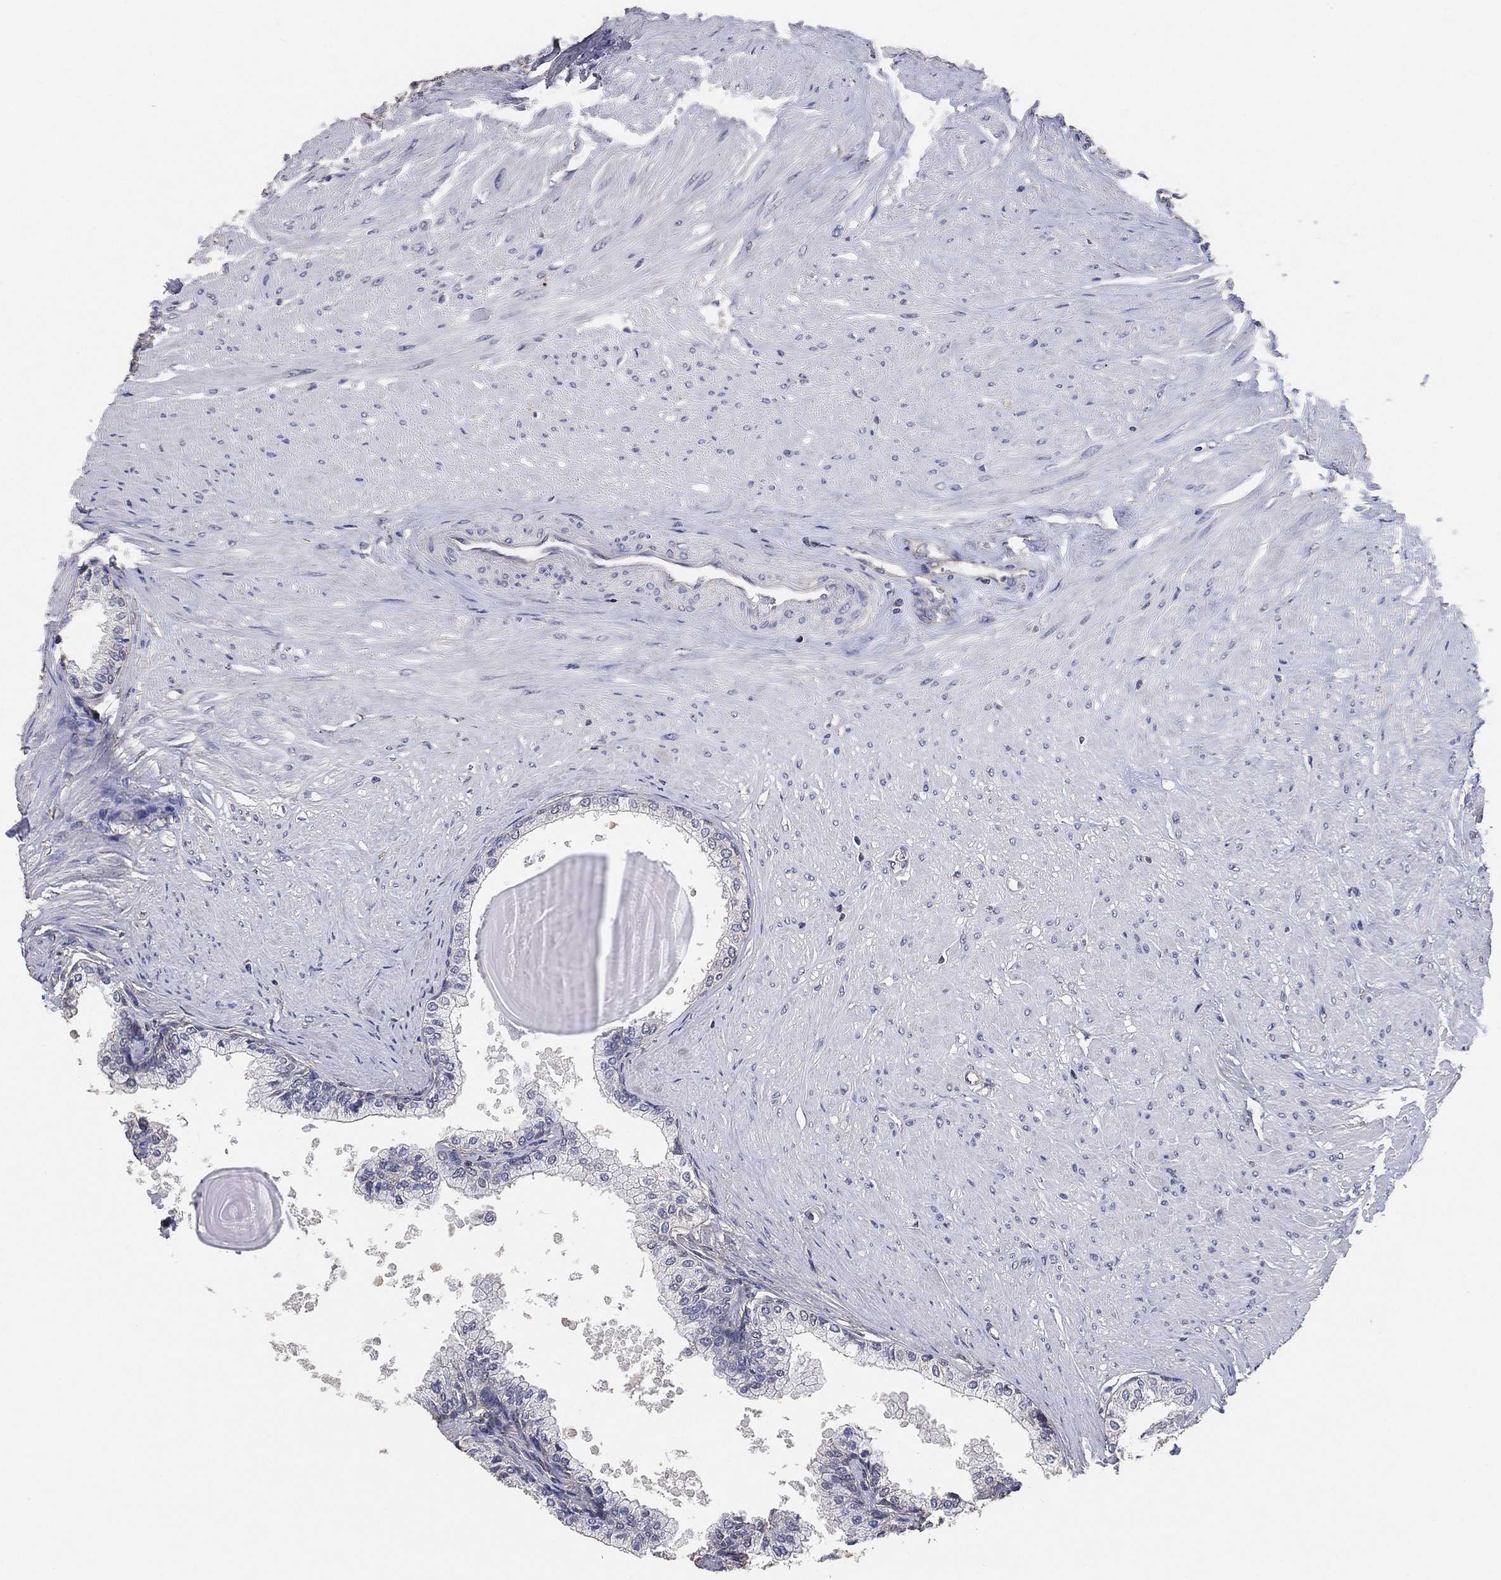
{"staining": {"intensity": "weak", "quantity": "<25%", "location": "cytoplasmic/membranous"}, "tissue": "prostate", "cell_type": "Glandular cells", "image_type": "normal", "snomed": [{"axis": "morphology", "description": "Normal tissue, NOS"}, {"axis": "topography", "description": "Prostate"}], "caption": "Immunohistochemistry (IHC) of benign human prostate shows no positivity in glandular cells.", "gene": "KLK5", "patient": {"sex": "male", "age": 63}}